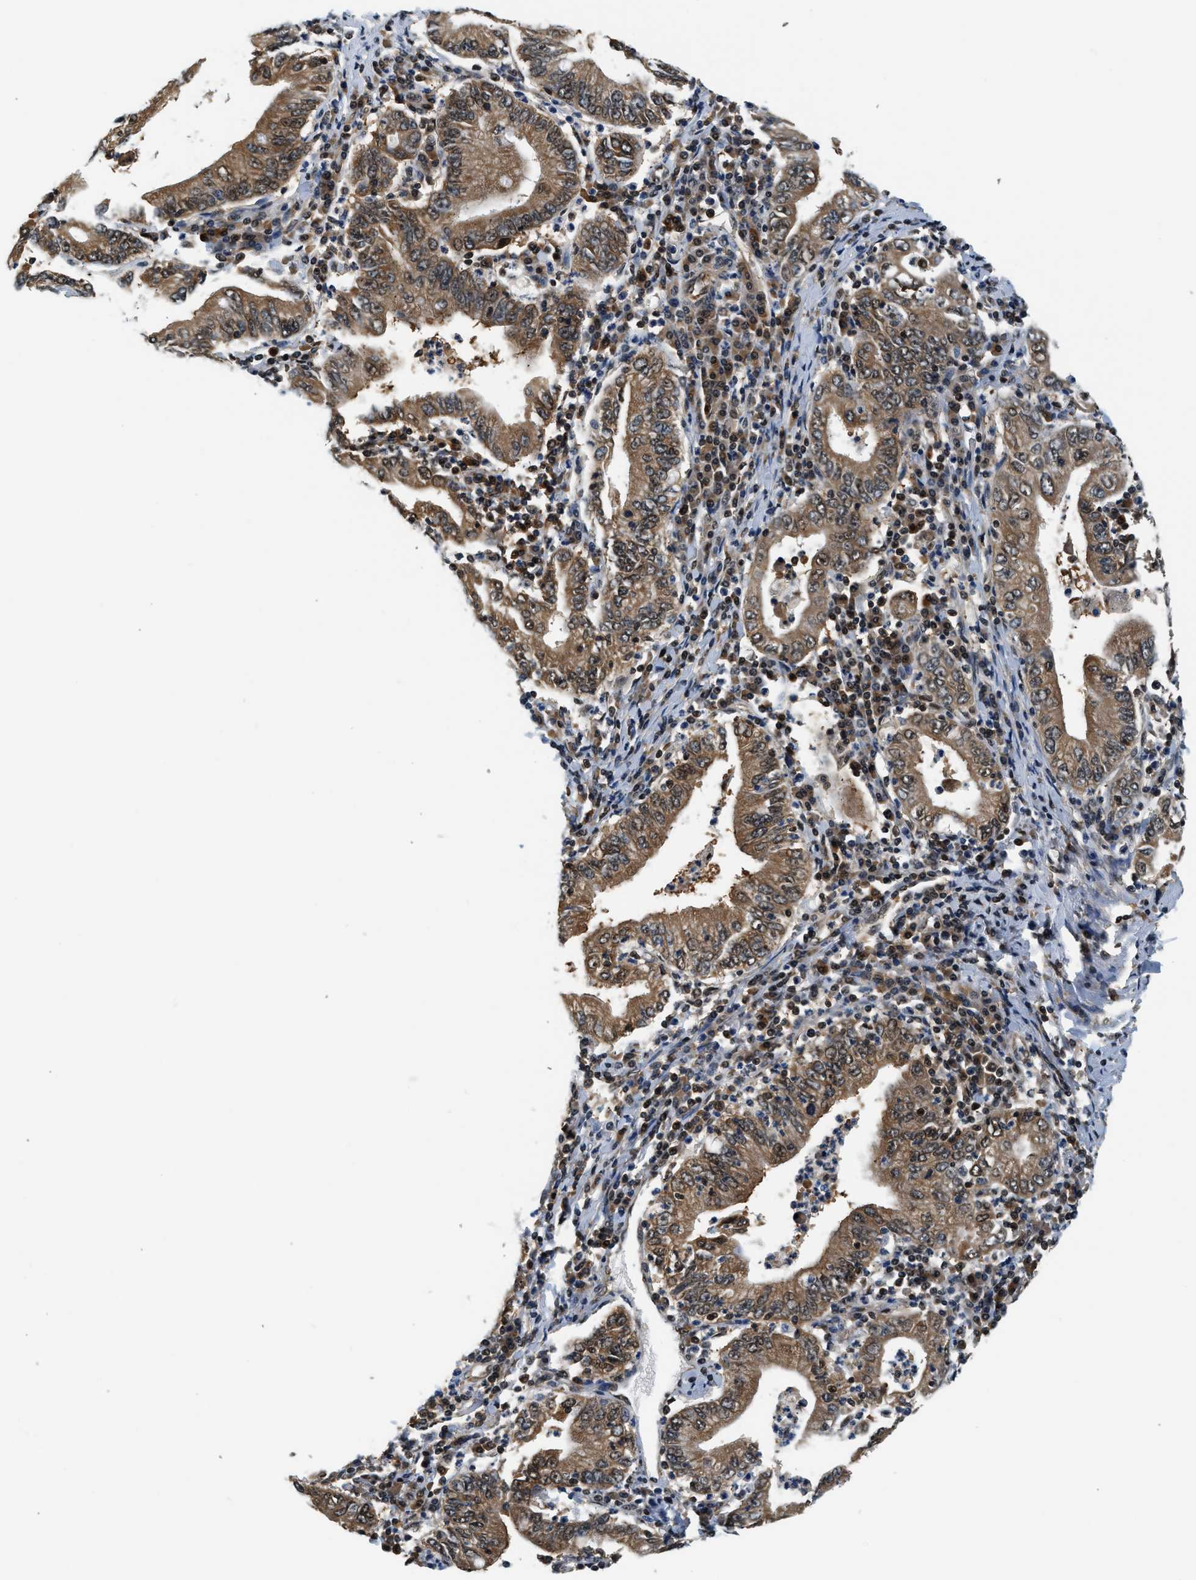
{"staining": {"intensity": "strong", "quantity": ">75%", "location": "cytoplasmic/membranous"}, "tissue": "stomach cancer", "cell_type": "Tumor cells", "image_type": "cancer", "snomed": [{"axis": "morphology", "description": "Normal tissue, NOS"}, {"axis": "morphology", "description": "Adenocarcinoma, NOS"}, {"axis": "topography", "description": "Esophagus"}, {"axis": "topography", "description": "Stomach, upper"}, {"axis": "topography", "description": "Peripheral nerve tissue"}], "caption": "A brown stain shows strong cytoplasmic/membranous staining of a protein in stomach adenocarcinoma tumor cells.", "gene": "PSMD3", "patient": {"sex": "male", "age": 62}}